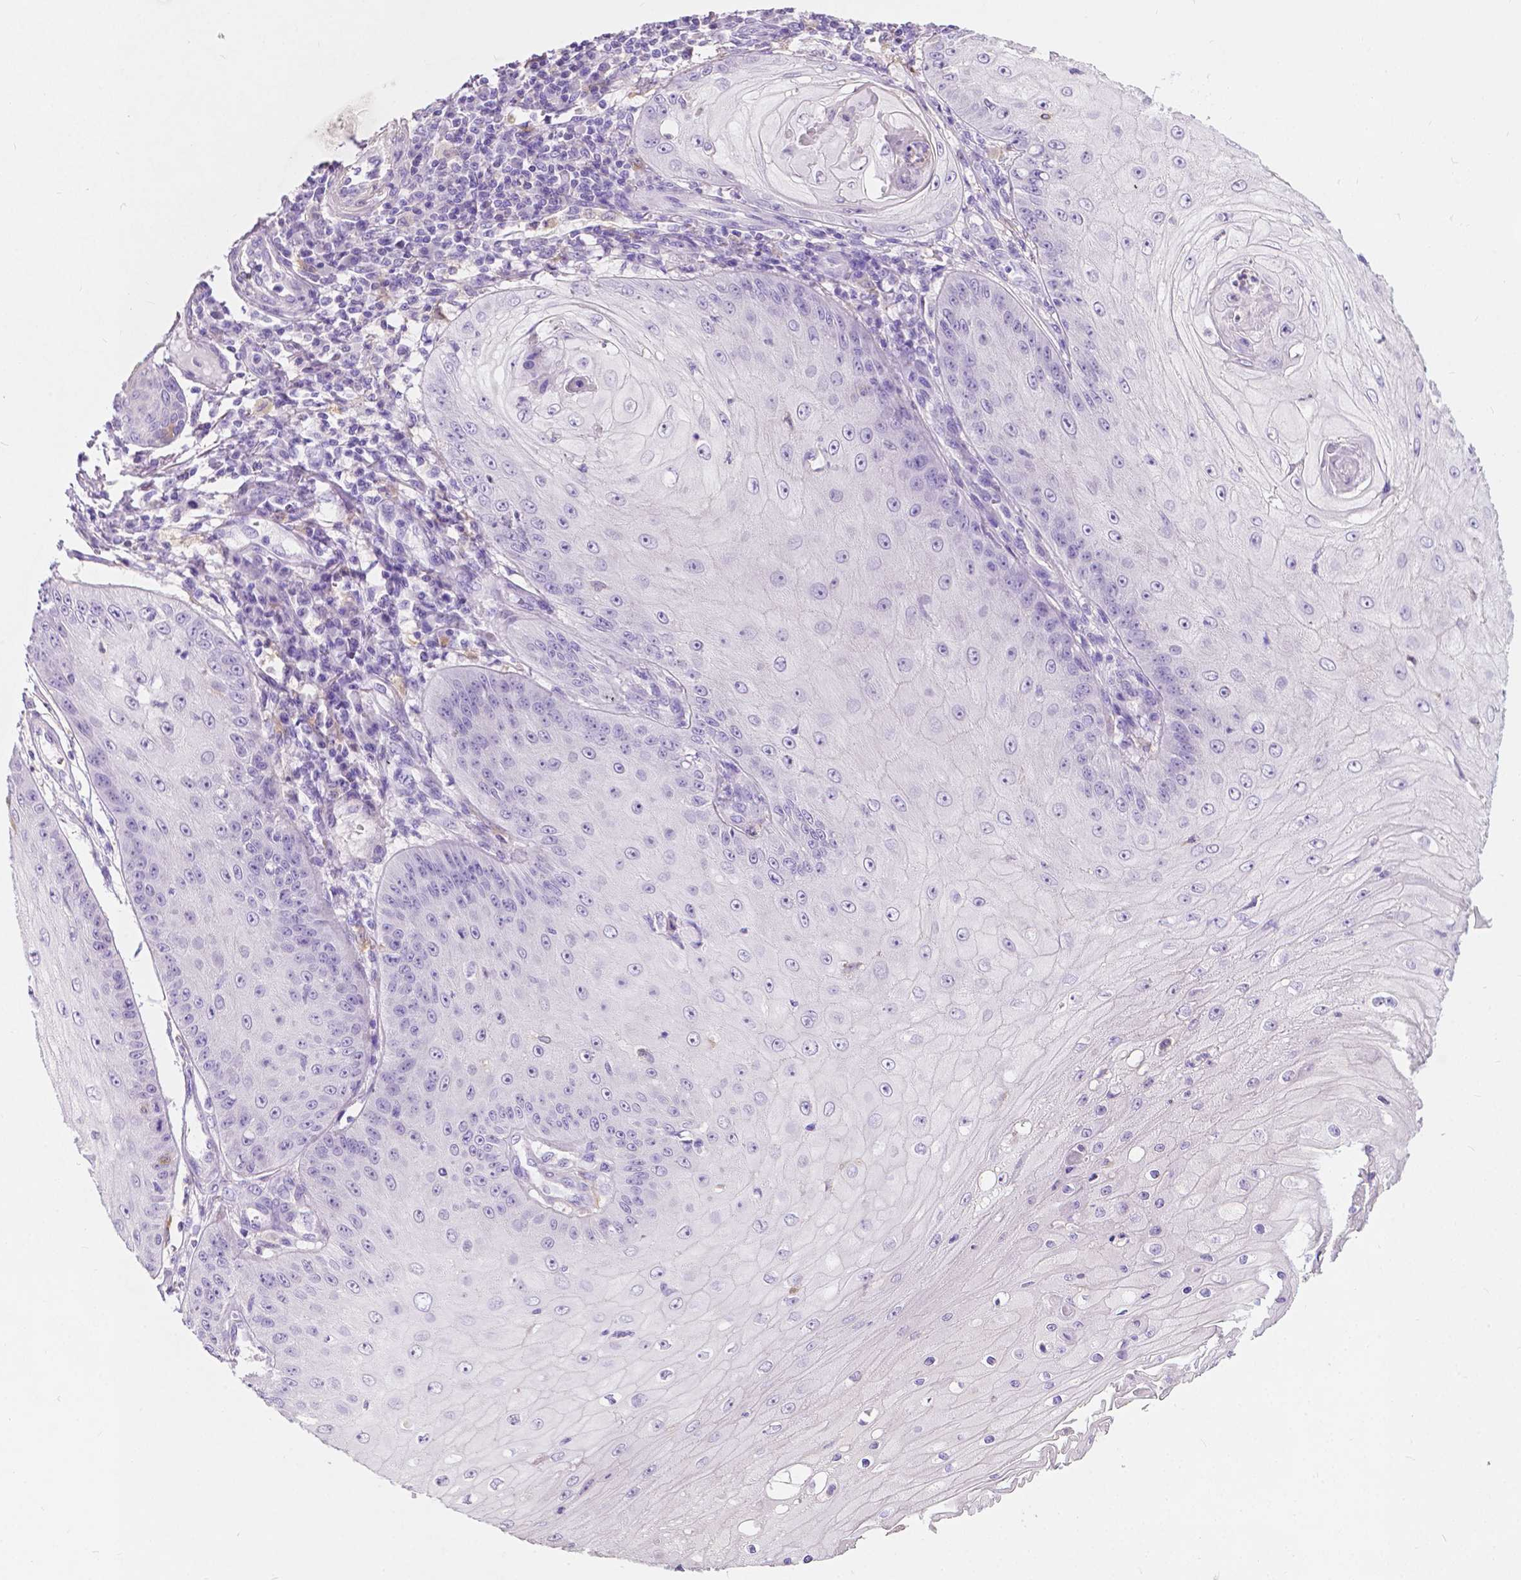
{"staining": {"intensity": "negative", "quantity": "none", "location": "none"}, "tissue": "skin cancer", "cell_type": "Tumor cells", "image_type": "cancer", "snomed": [{"axis": "morphology", "description": "Squamous cell carcinoma, NOS"}, {"axis": "topography", "description": "Skin"}], "caption": "An immunohistochemistry (IHC) image of skin squamous cell carcinoma is shown. There is no staining in tumor cells of skin squamous cell carcinoma.", "gene": "GNAO1", "patient": {"sex": "male", "age": 70}}